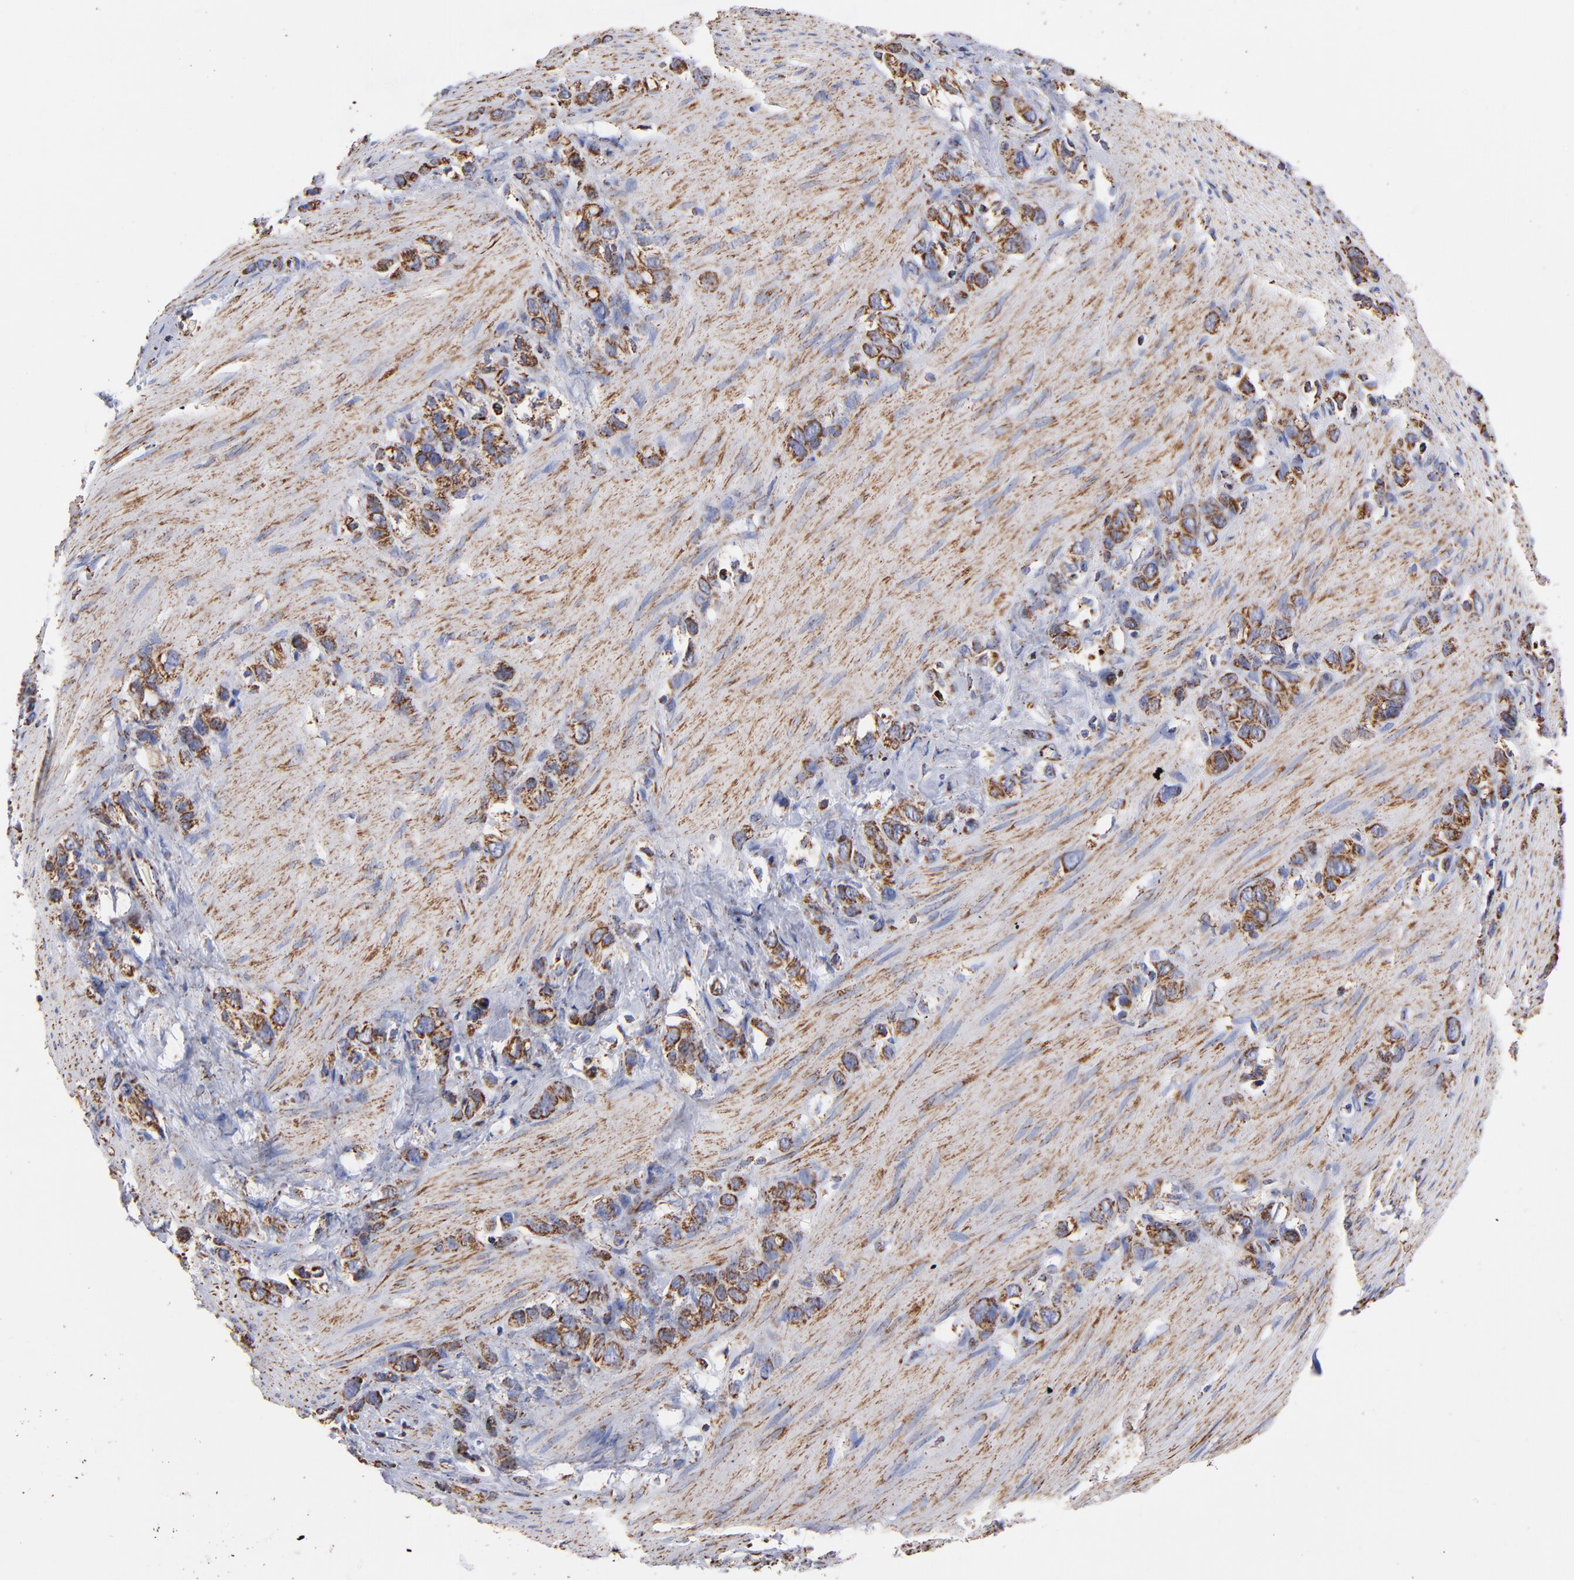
{"staining": {"intensity": "strong", "quantity": ">75%", "location": "cytoplasmic/membranous"}, "tissue": "stomach cancer", "cell_type": "Tumor cells", "image_type": "cancer", "snomed": [{"axis": "morphology", "description": "Normal tissue, NOS"}, {"axis": "morphology", "description": "Adenocarcinoma, NOS"}, {"axis": "morphology", "description": "Adenocarcinoma, High grade"}, {"axis": "topography", "description": "Stomach, upper"}, {"axis": "topography", "description": "Stomach"}], "caption": "IHC photomicrograph of stomach high-grade adenocarcinoma stained for a protein (brown), which displays high levels of strong cytoplasmic/membranous positivity in approximately >75% of tumor cells.", "gene": "PHB1", "patient": {"sex": "female", "age": 65}}